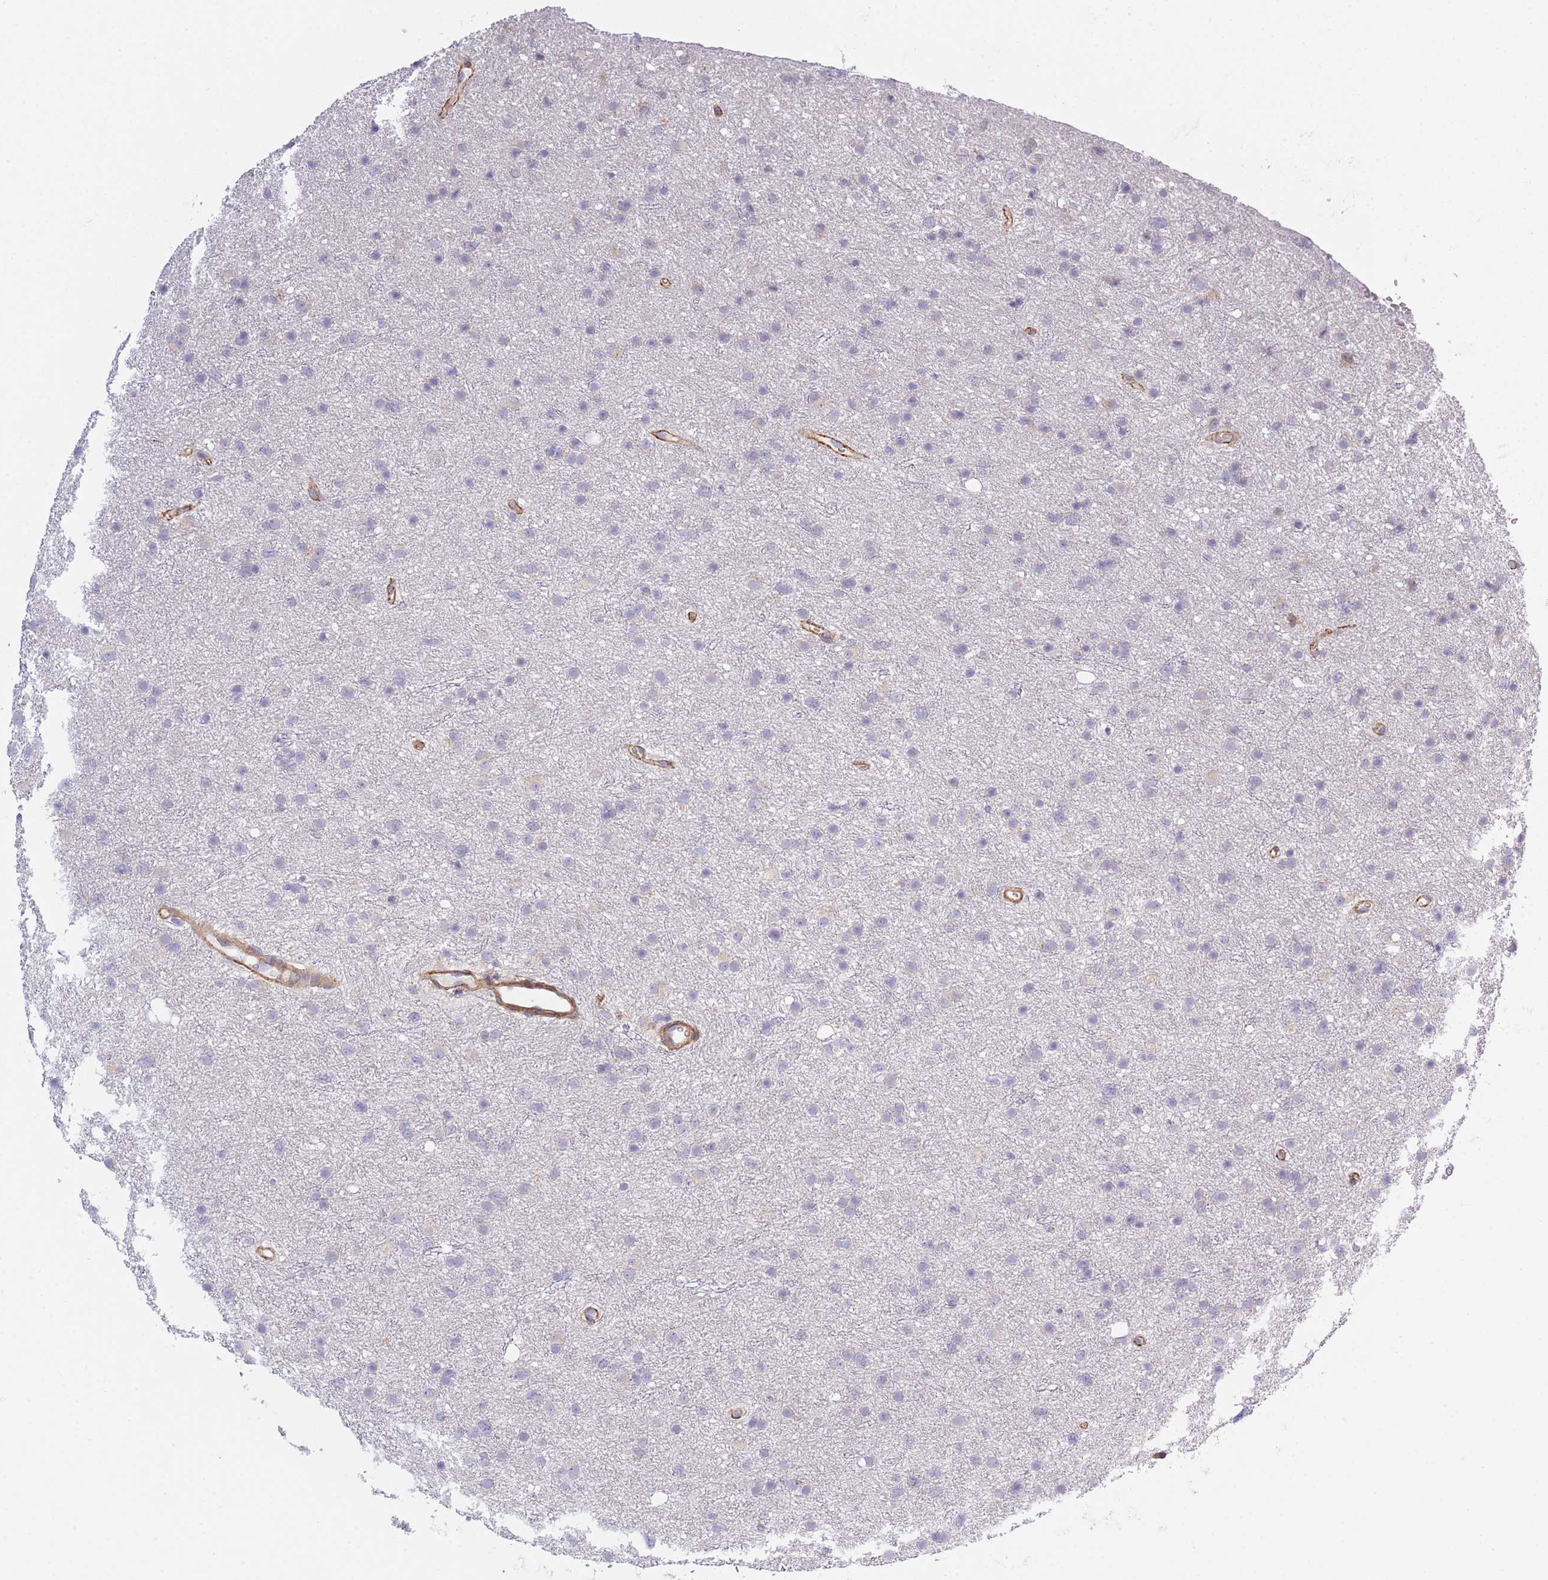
{"staining": {"intensity": "negative", "quantity": "none", "location": "none"}, "tissue": "glioma", "cell_type": "Tumor cells", "image_type": "cancer", "snomed": [{"axis": "morphology", "description": "Glioma, malignant, Low grade"}, {"axis": "topography", "description": "Cerebral cortex"}], "caption": "Tumor cells show no significant protein expression in glioma.", "gene": "SLC7A6", "patient": {"sex": "female", "age": 39}}